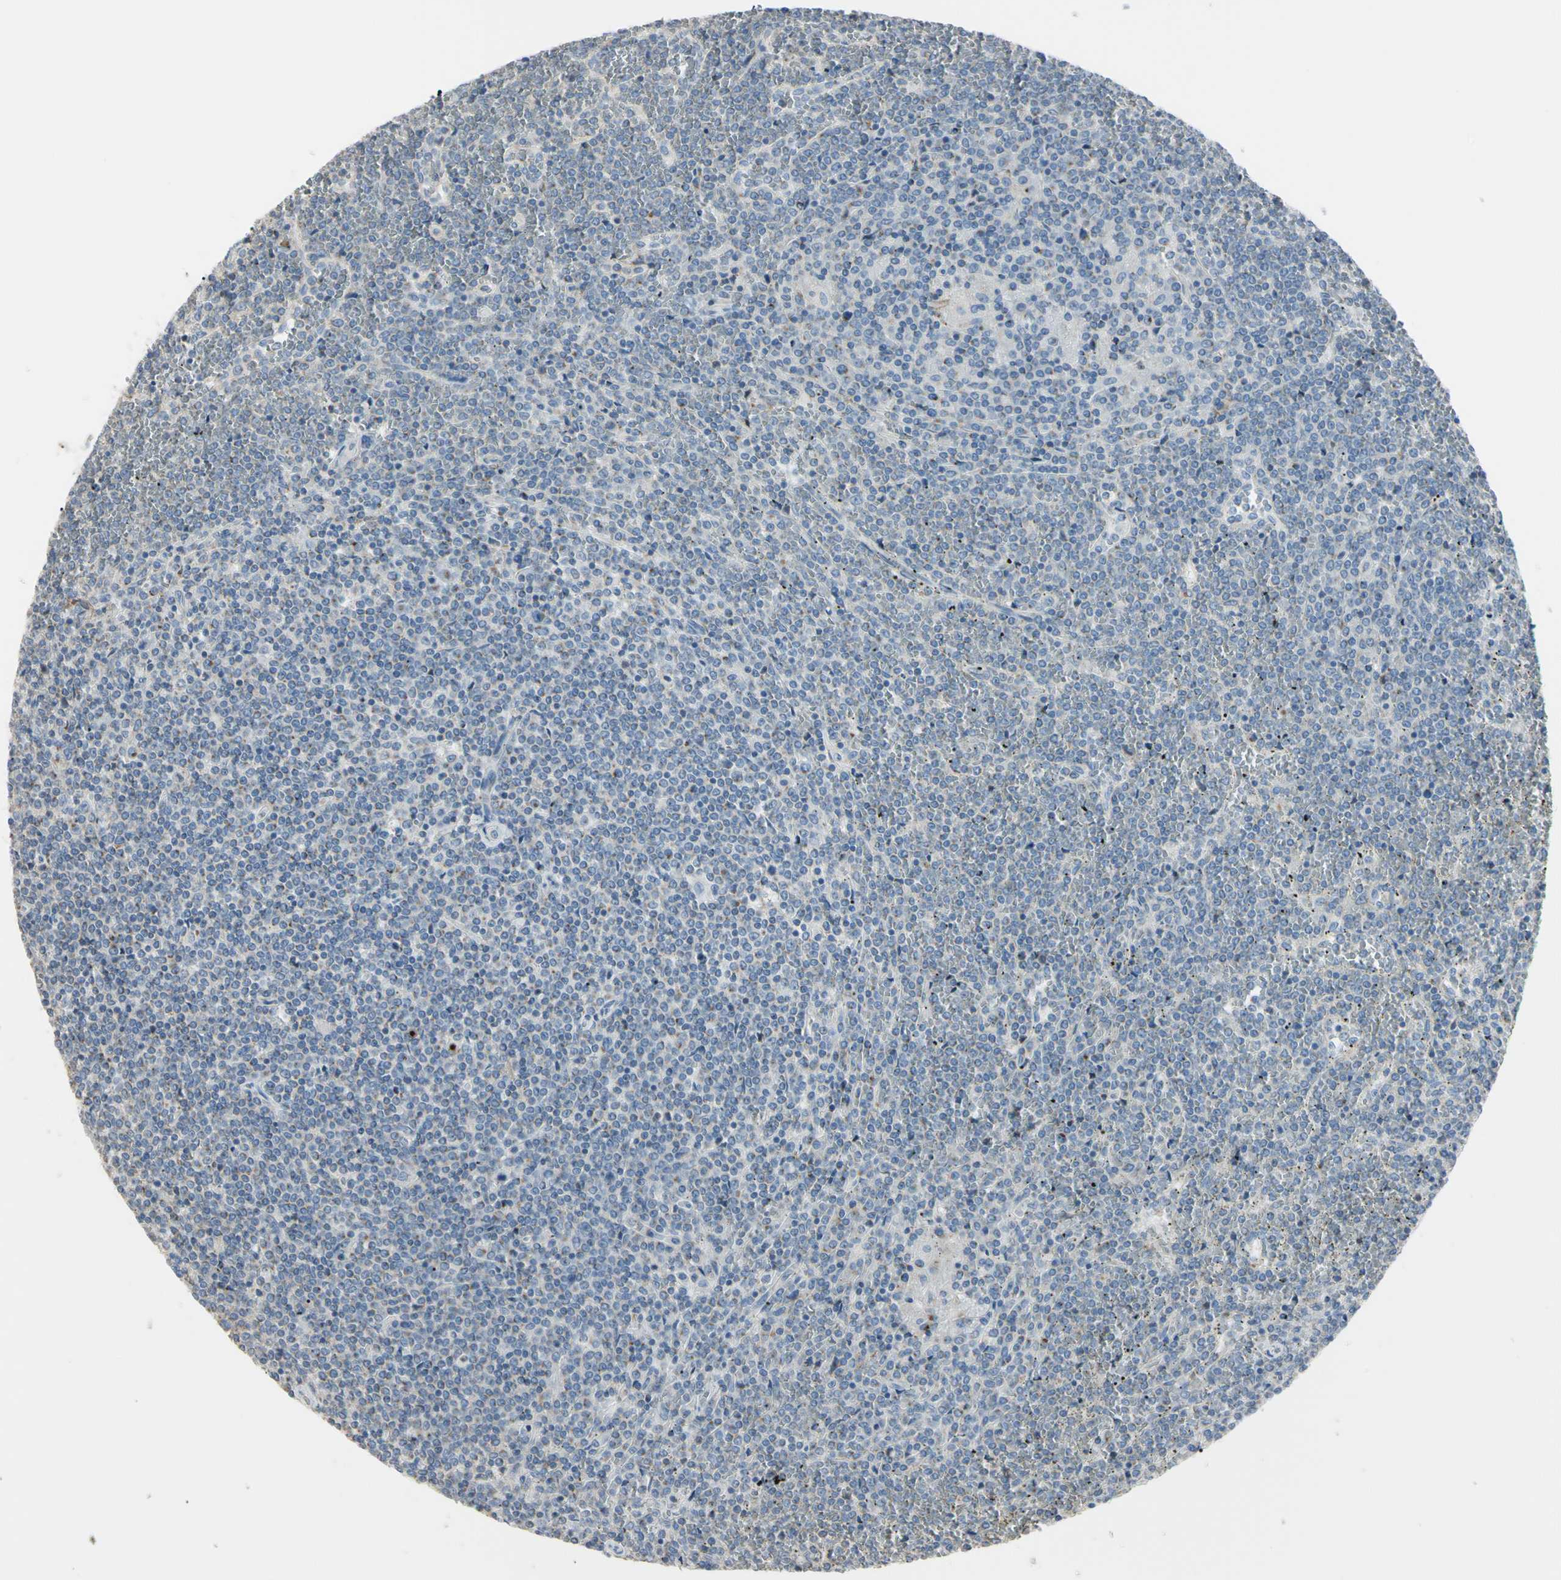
{"staining": {"intensity": "negative", "quantity": "none", "location": "none"}, "tissue": "lymphoma", "cell_type": "Tumor cells", "image_type": "cancer", "snomed": [{"axis": "morphology", "description": "Malignant lymphoma, non-Hodgkin's type, Low grade"}, {"axis": "topography", "description": "Spleen"}], "caption": "DAB (3,3'-diaminobenzidine) immunohistochemical staining of low-grade malignant lymphoma, non-Hodgkin's type shows no significant positivity in tumor cells.", "gene": "B4GALT3", "patient": {"sex": "female", "age": 19}}